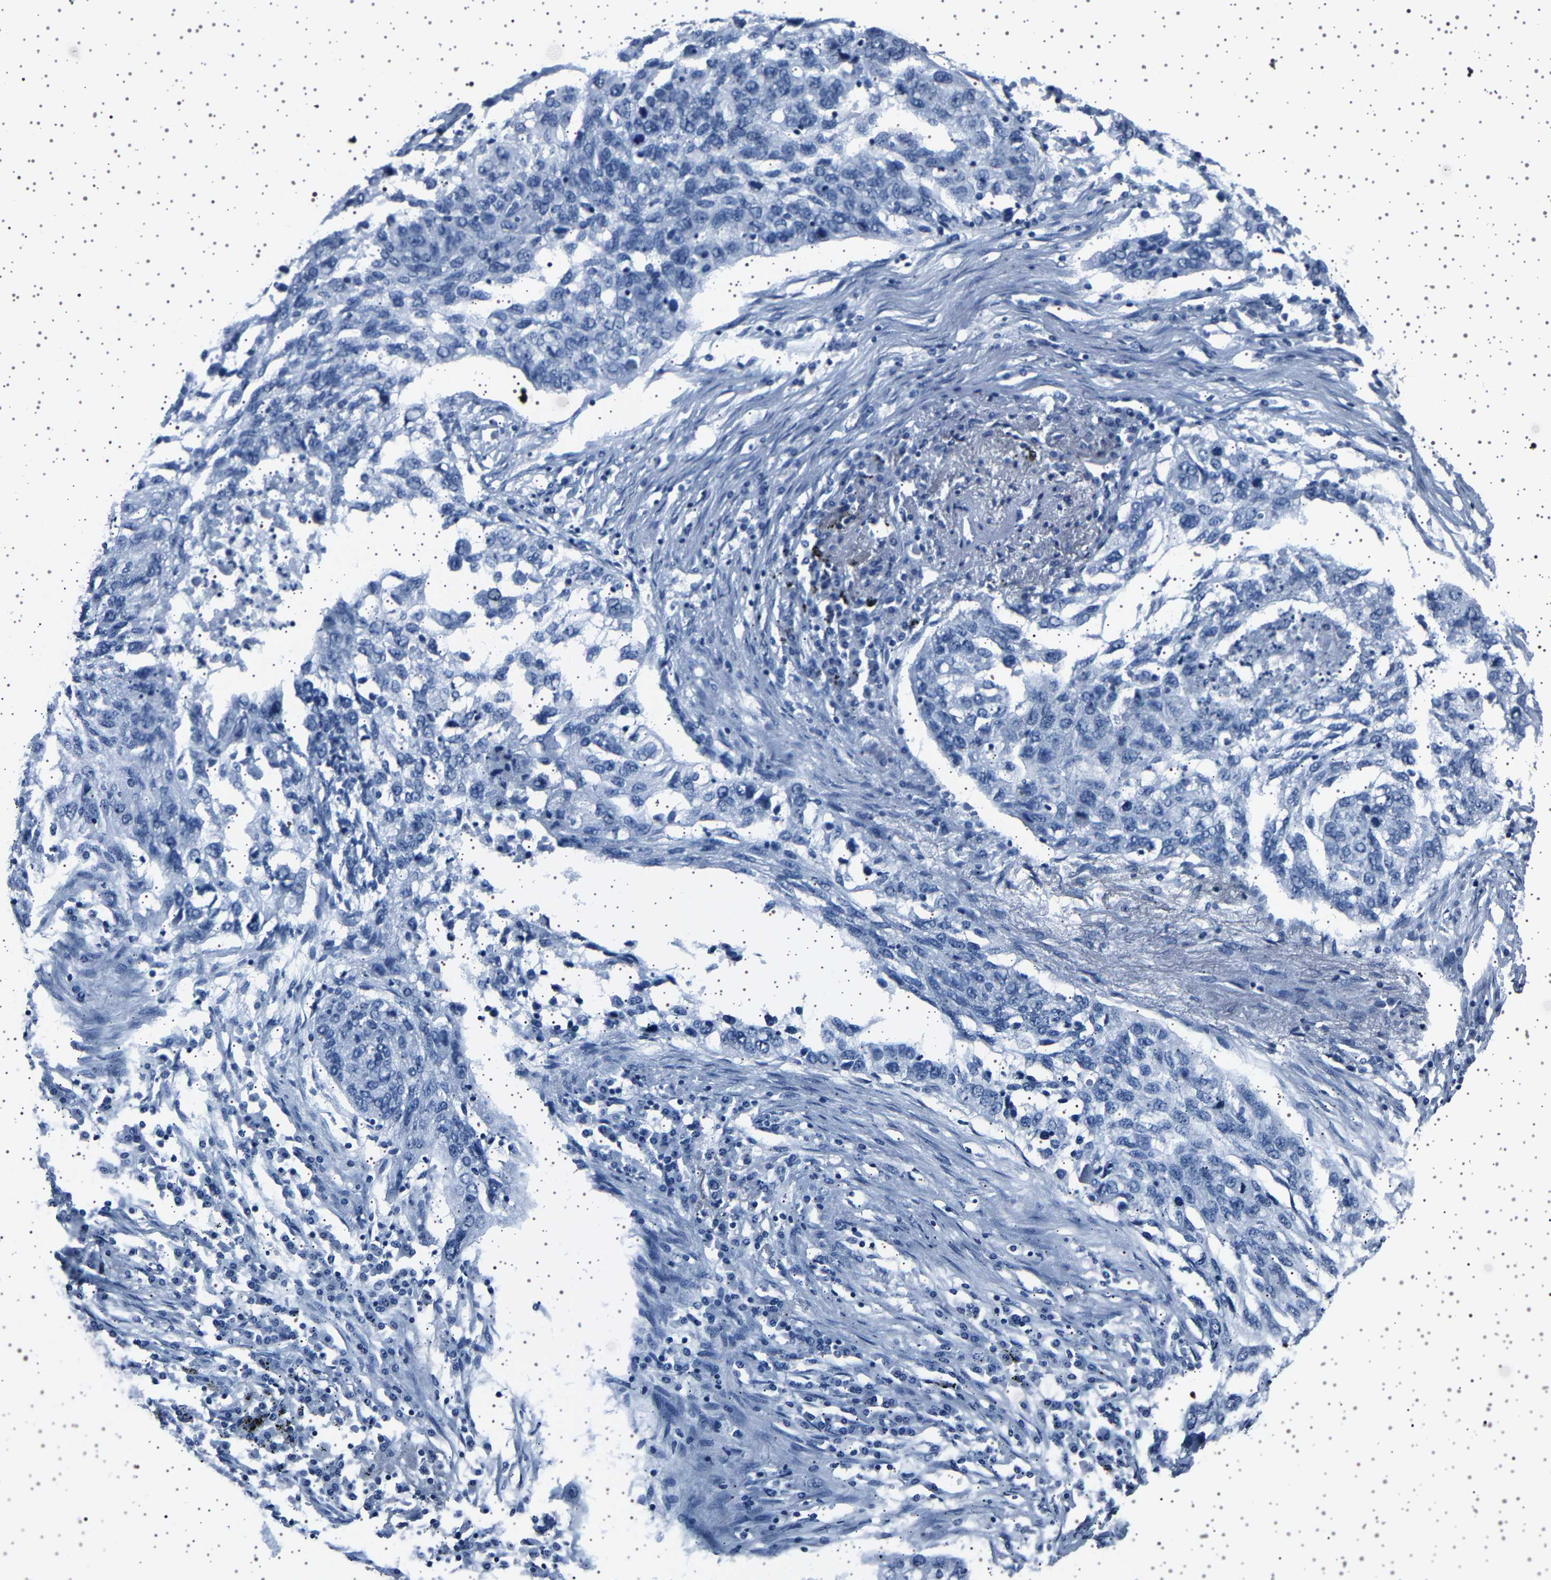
{"staining": {"intensity": "negative", "quantity": "none", "location": "none"}, "tissue": "lung cancer", "cell_type": "Tumor cells", "image_type": "cancer", "snomed": [{"axis": "morphology", "description": "Squamous cell carcinoma, NOS"}, {"axis": "topography", "description": "Lung"}], "caption": "Tumor cells show no significant staining in squamous cell carcinoma (lung). (Immunohistochemistry, brightfield microscopy, high magnification).", "gene": "TFF3", "patient": {"sex": "female", "age": 63}}